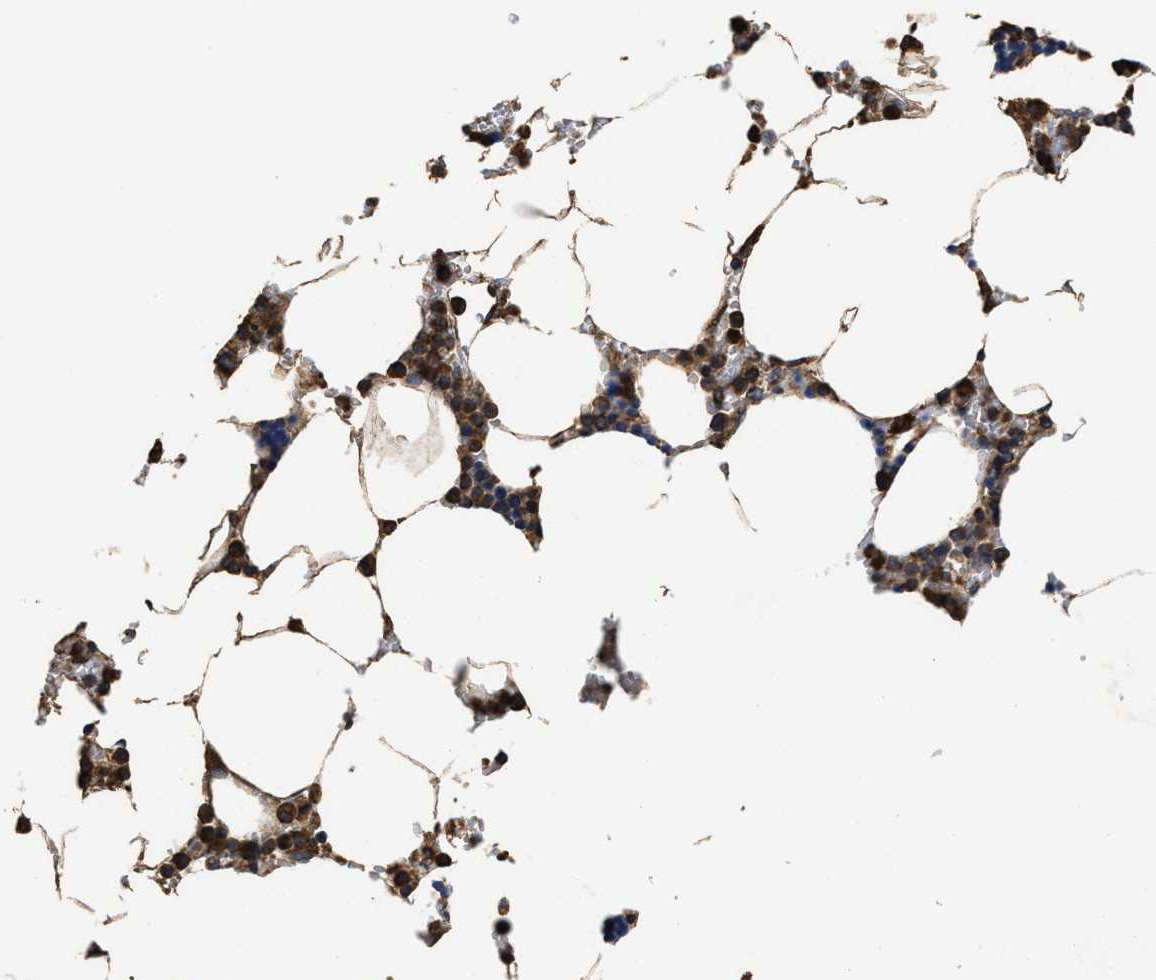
{"staining": {"intensity": "strong", "quantity": "25%-75%", "location": "cytoplasmic/membranous"}, "tissue": "bone marrow", "cell_type": "Hematopoietic cells", "image_type": "normal", "snomed": [{"axis": "morphology", "description": "Normal tissue, NOS"}, {"axis": "topography", "description": "Bone marrow"}], "caption": "The immunohistochemical stain highlights strong cytoplasmic/membranous expression in hematopoietic cells of benign bone marrow. (DAB (3,3'-diaminobenzidine) IHC with brightfield microscopy, high magnification).", "gene": "SFXN4", "patient": {"sex": "male", "age": 70}}